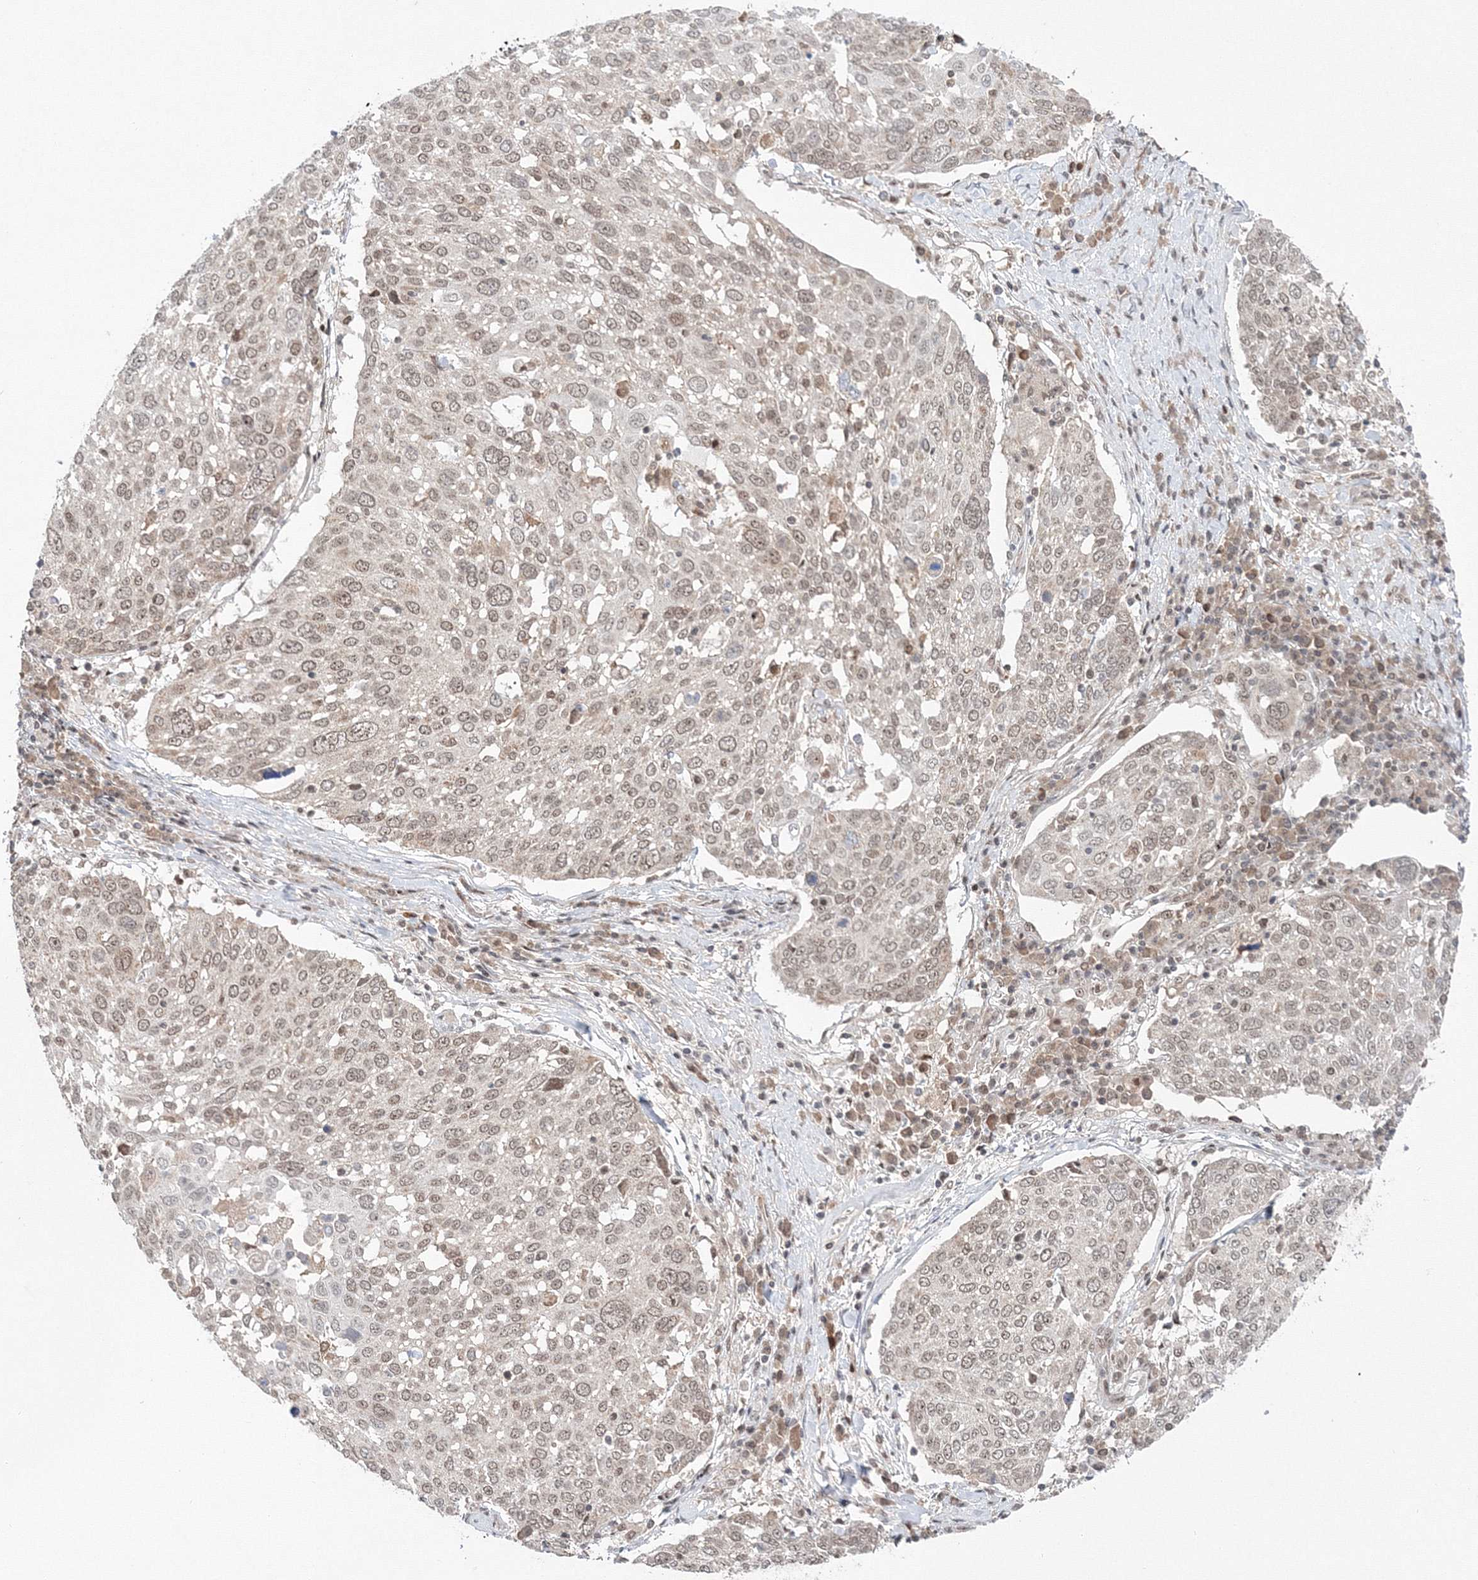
{"staining": {"intensity": "weak", "quantity": "25%-75%", "location": "nuclear"}, "tissue": "lung cancer", "cell_type": "Tumor cells", "image_type": "cancer", "snomed": [{"axis": "morphology", "description": "Squamous cell carcinoma, NOS"}, {"axis": "topography", "description": "Lung"}], "caption": "Immunohistochemical staining of human lung cancer reveals weak nuclear protein positivity in about 25%-75% of tumor cells.", "gene": "NOA1", "patient": {"sex": "male", "age": 65}}